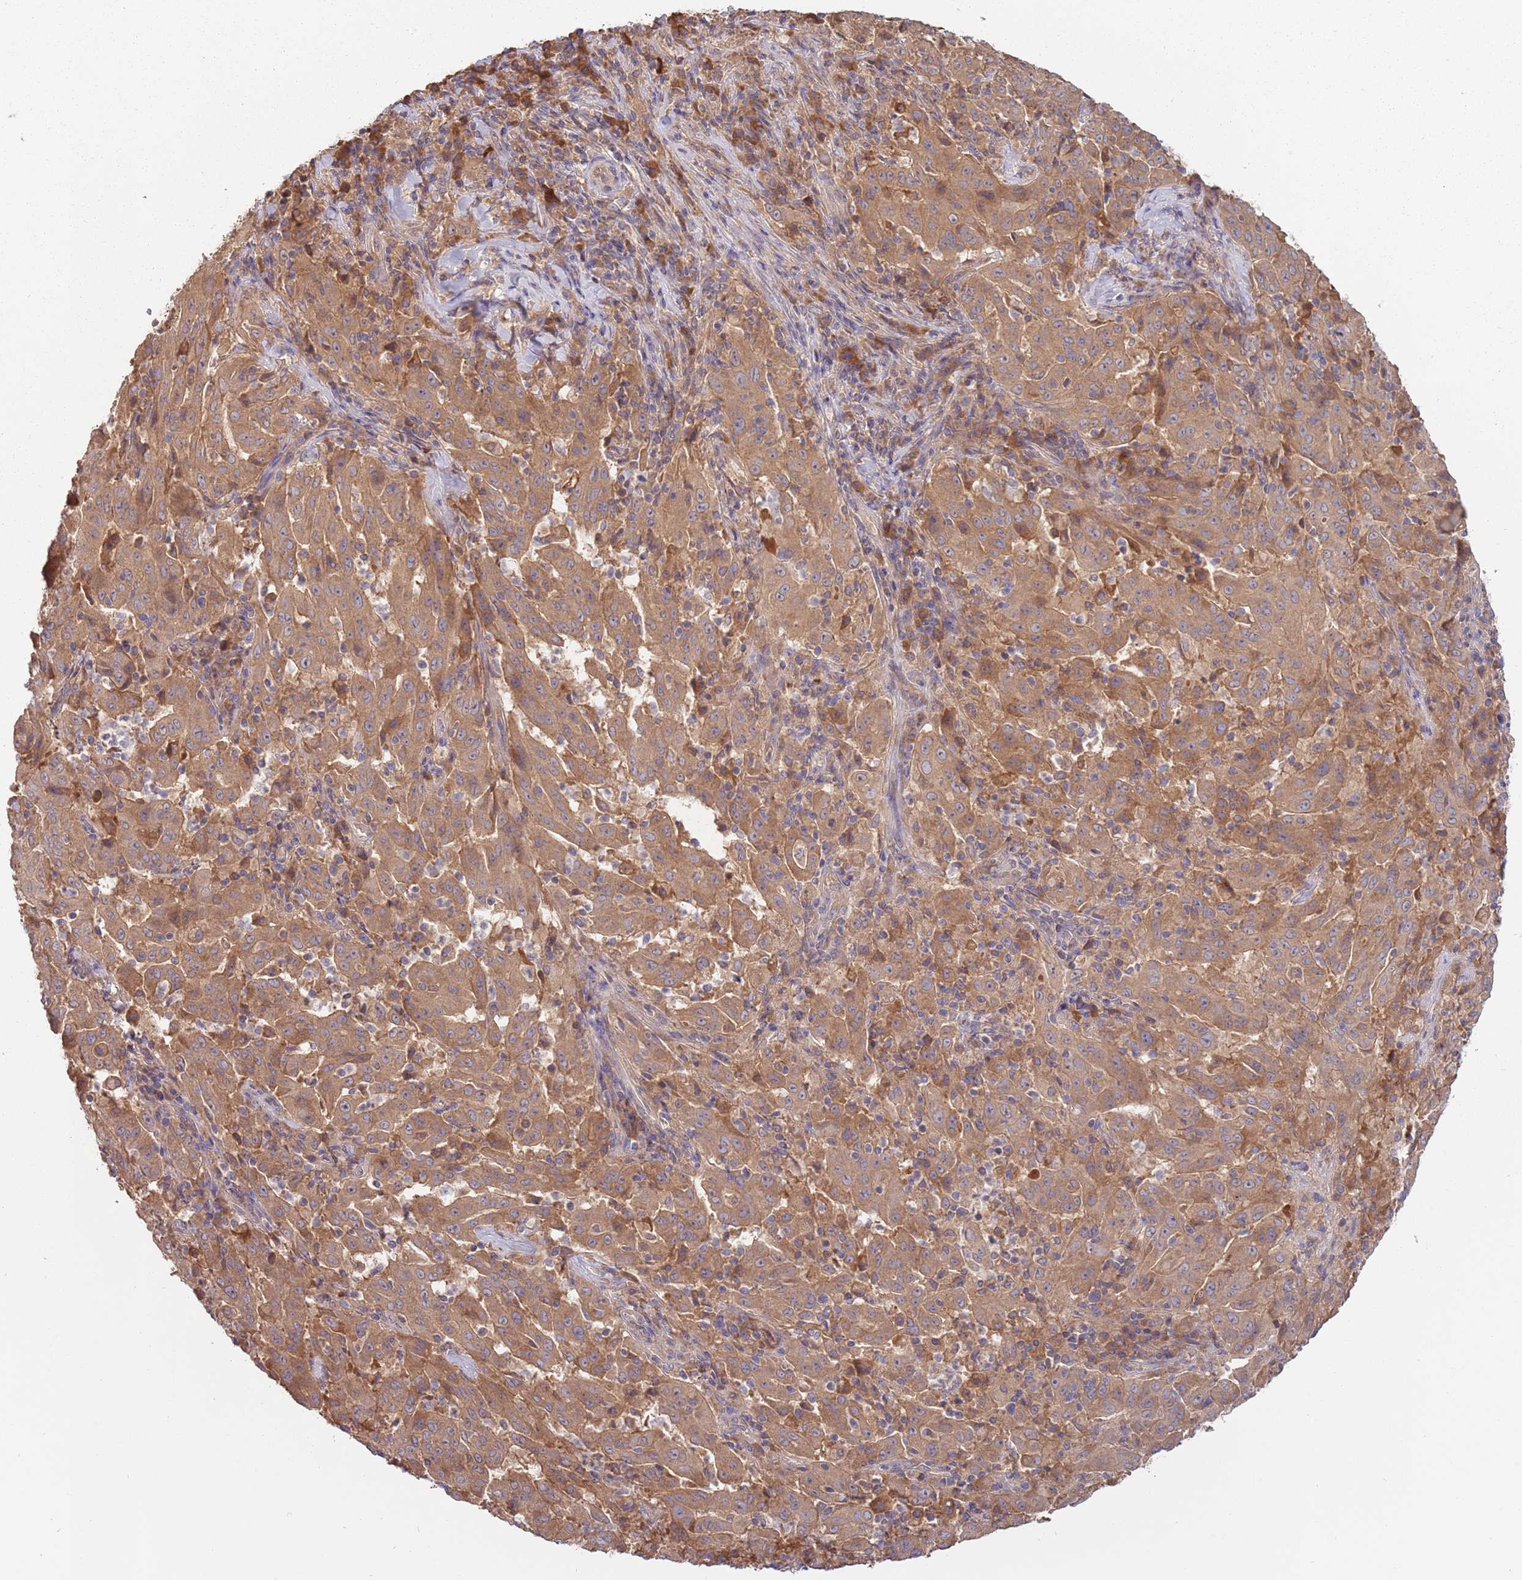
{"staining": {"intensity": "moderate", "quantity": ">75%", "location": "cytoplasmic/membranous"}, "tissue": "pancreatic cancer", "cell_type": "Tumor cells", "image_type": "cancer", "snomed": [{"axis": "morphology", "description": "Adenocarcinoma, NOS"}, {"axis": "topography", "description": "Pancreas"}], "caption": "Protein expression analysis of human pancreatic cancer reveals moderate cytoplasmic/membranous expression in about >75% of tumor cells. (Stains: DAB in brown, nuclei in blue, Microscopy: brightfield microscopy at high magnification).", "gene": "USP32", "patient": {"sex": "male", "age": 63}}